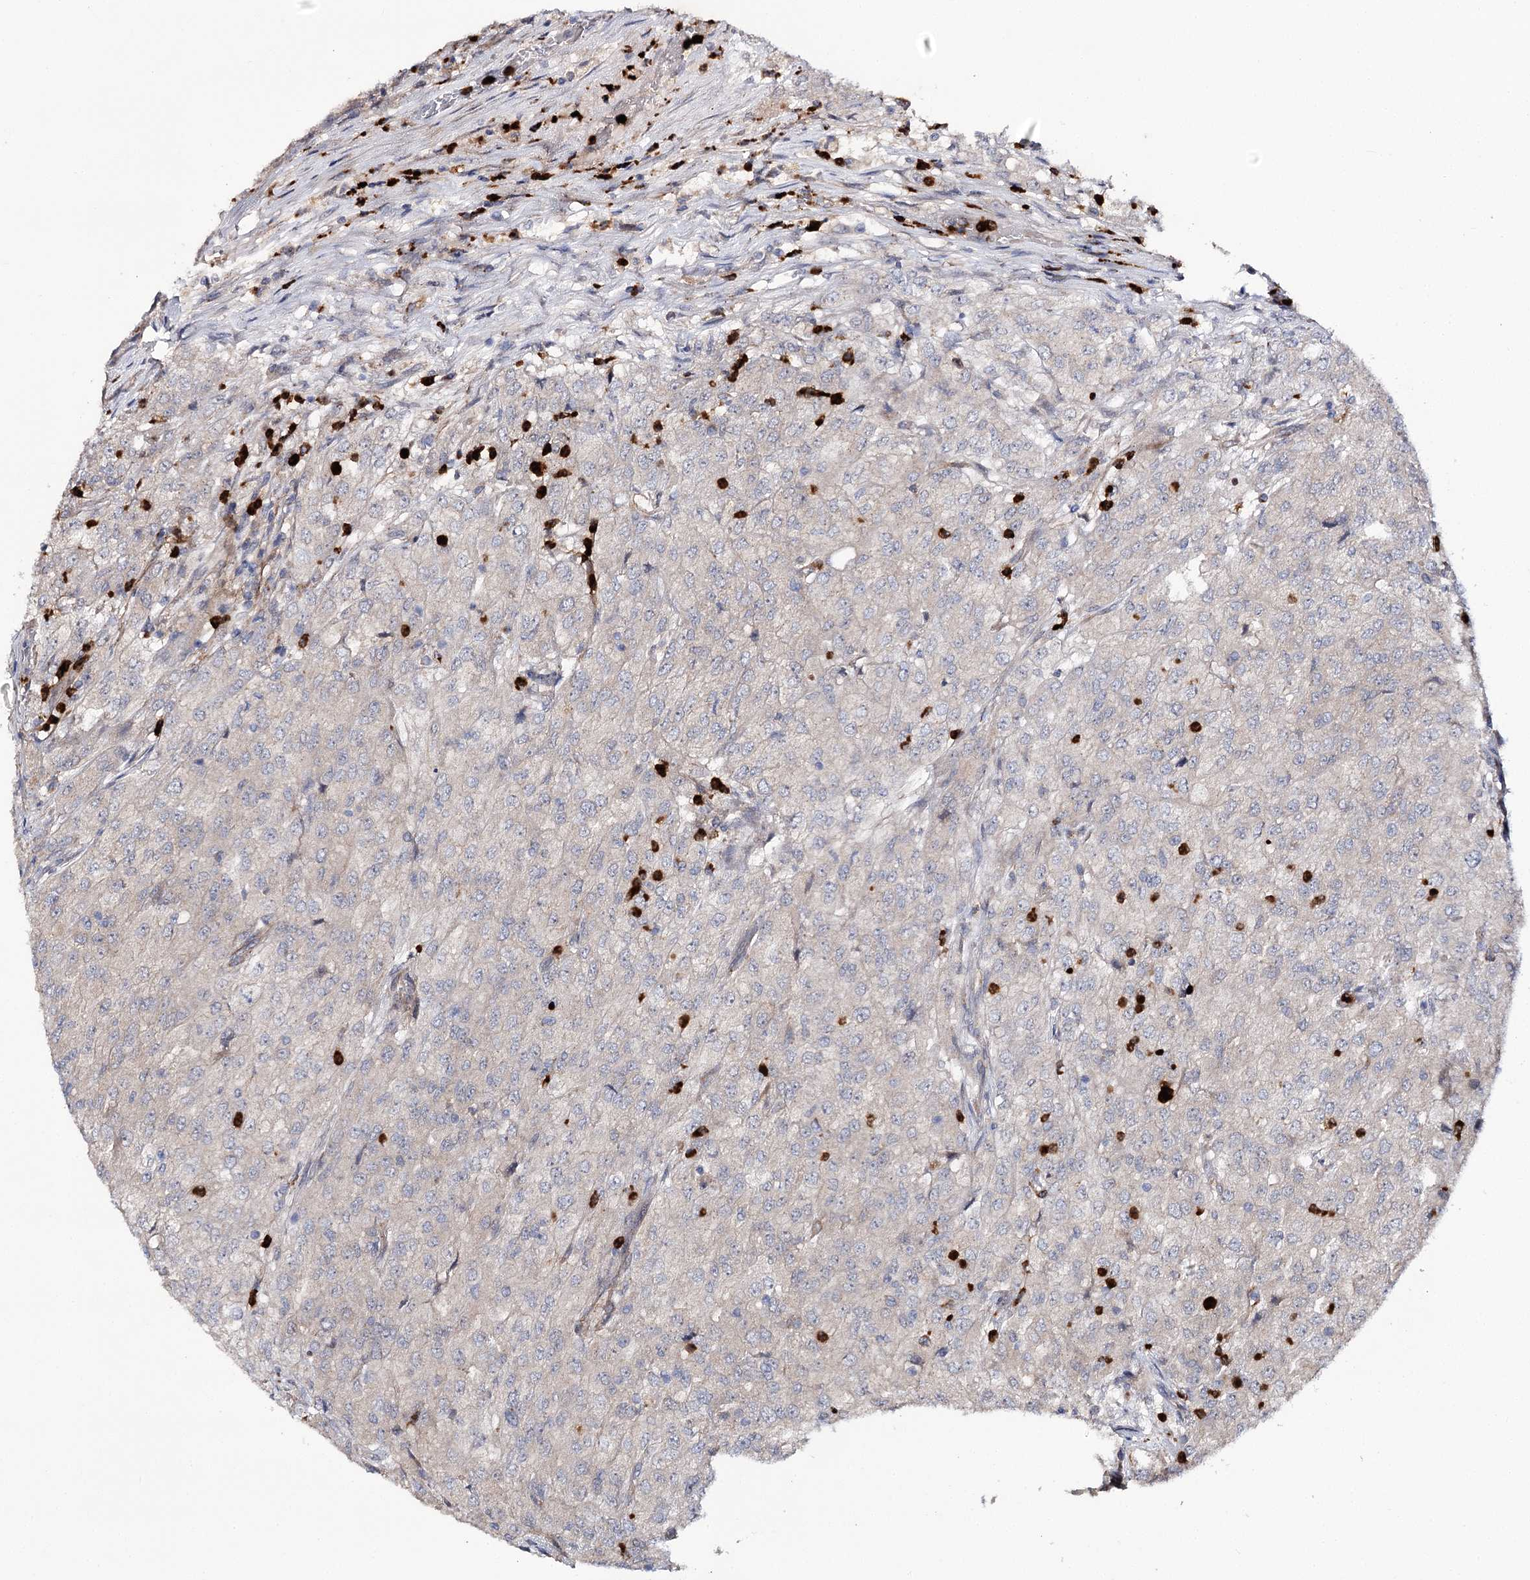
{"staining": {"intensity": "negative", "quantity": "none", "location": "none"}, "tissue": "renal cancer", "cell_type": "Tumor cells", "image_type": "cancer", "snomed": [{"axis": "morphology", "description": "Adenocarcinoma, NOS"}, {"axis": "topography", "description": "Kidney"}], "caption": "There is no significant positivity in tumor cells of renal cancer (adenocarcinoma).", "gene": "MINDY3", "patient": {"sex": "female", "age": 54}}